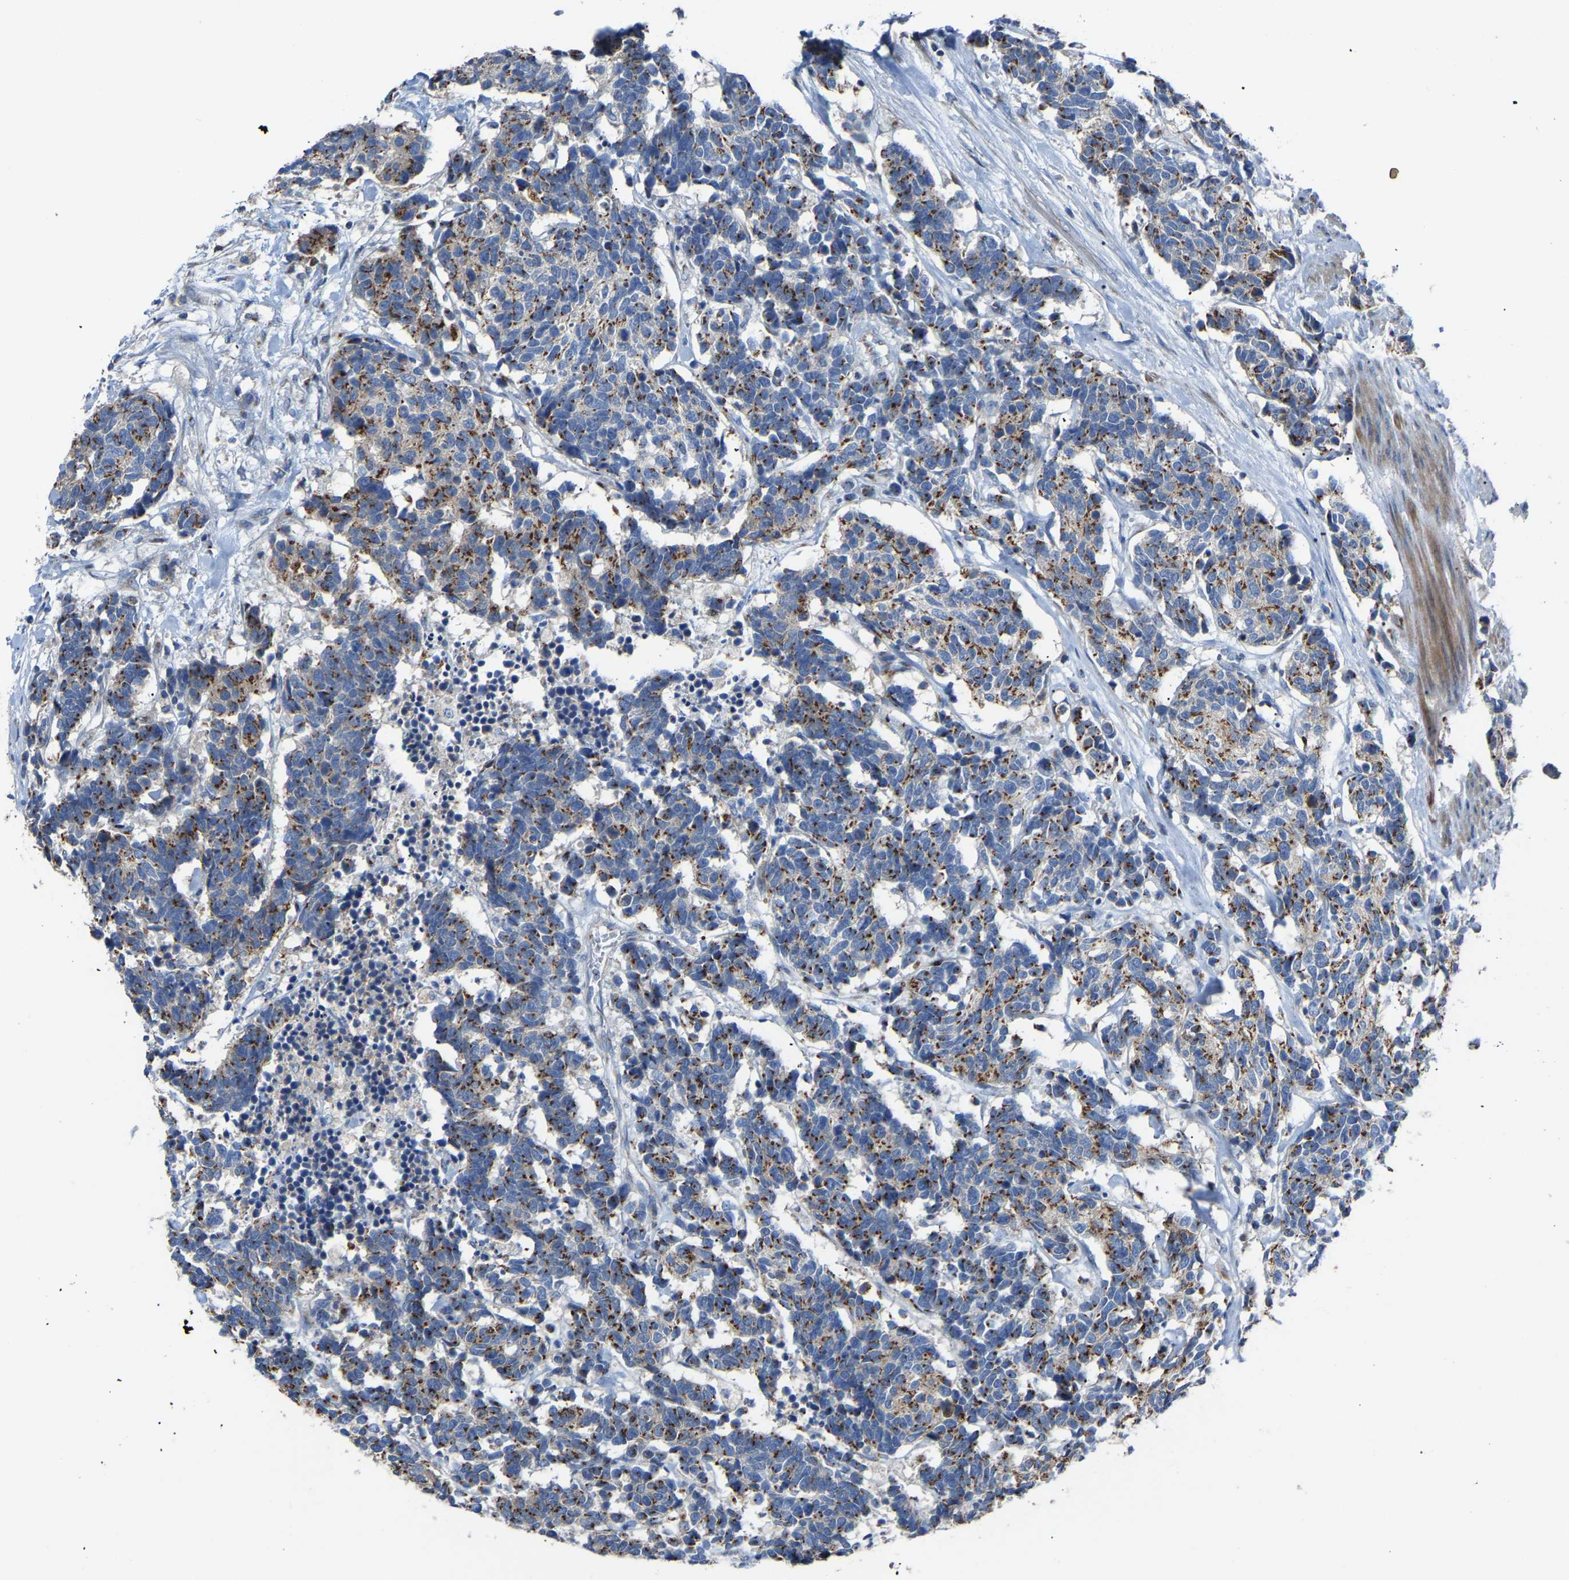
{"staining": {"intensity": "moderate", "quantity": ">75%", "location": "cytoplasmic/membranous"}, "tissue": "carcinoid", "cell_type": "Tumor cells", "image_type": "cancer", "snomed": [{"axis": "morphology", "description": "Carcinoma, NOS"}, {"axis": "morphology", "description": "Carcinoid, malignant, NOS"}, {"axis": "topography", "description": "Urinary bladder"}], "caption": "A medium amount of moderate cytoplasmic/membranous positivity is appreciated in about >75% of tumor cells in carcinoma tissue.", "gene": "CANT1", "patient": {"sex": "male", "age": 57}}